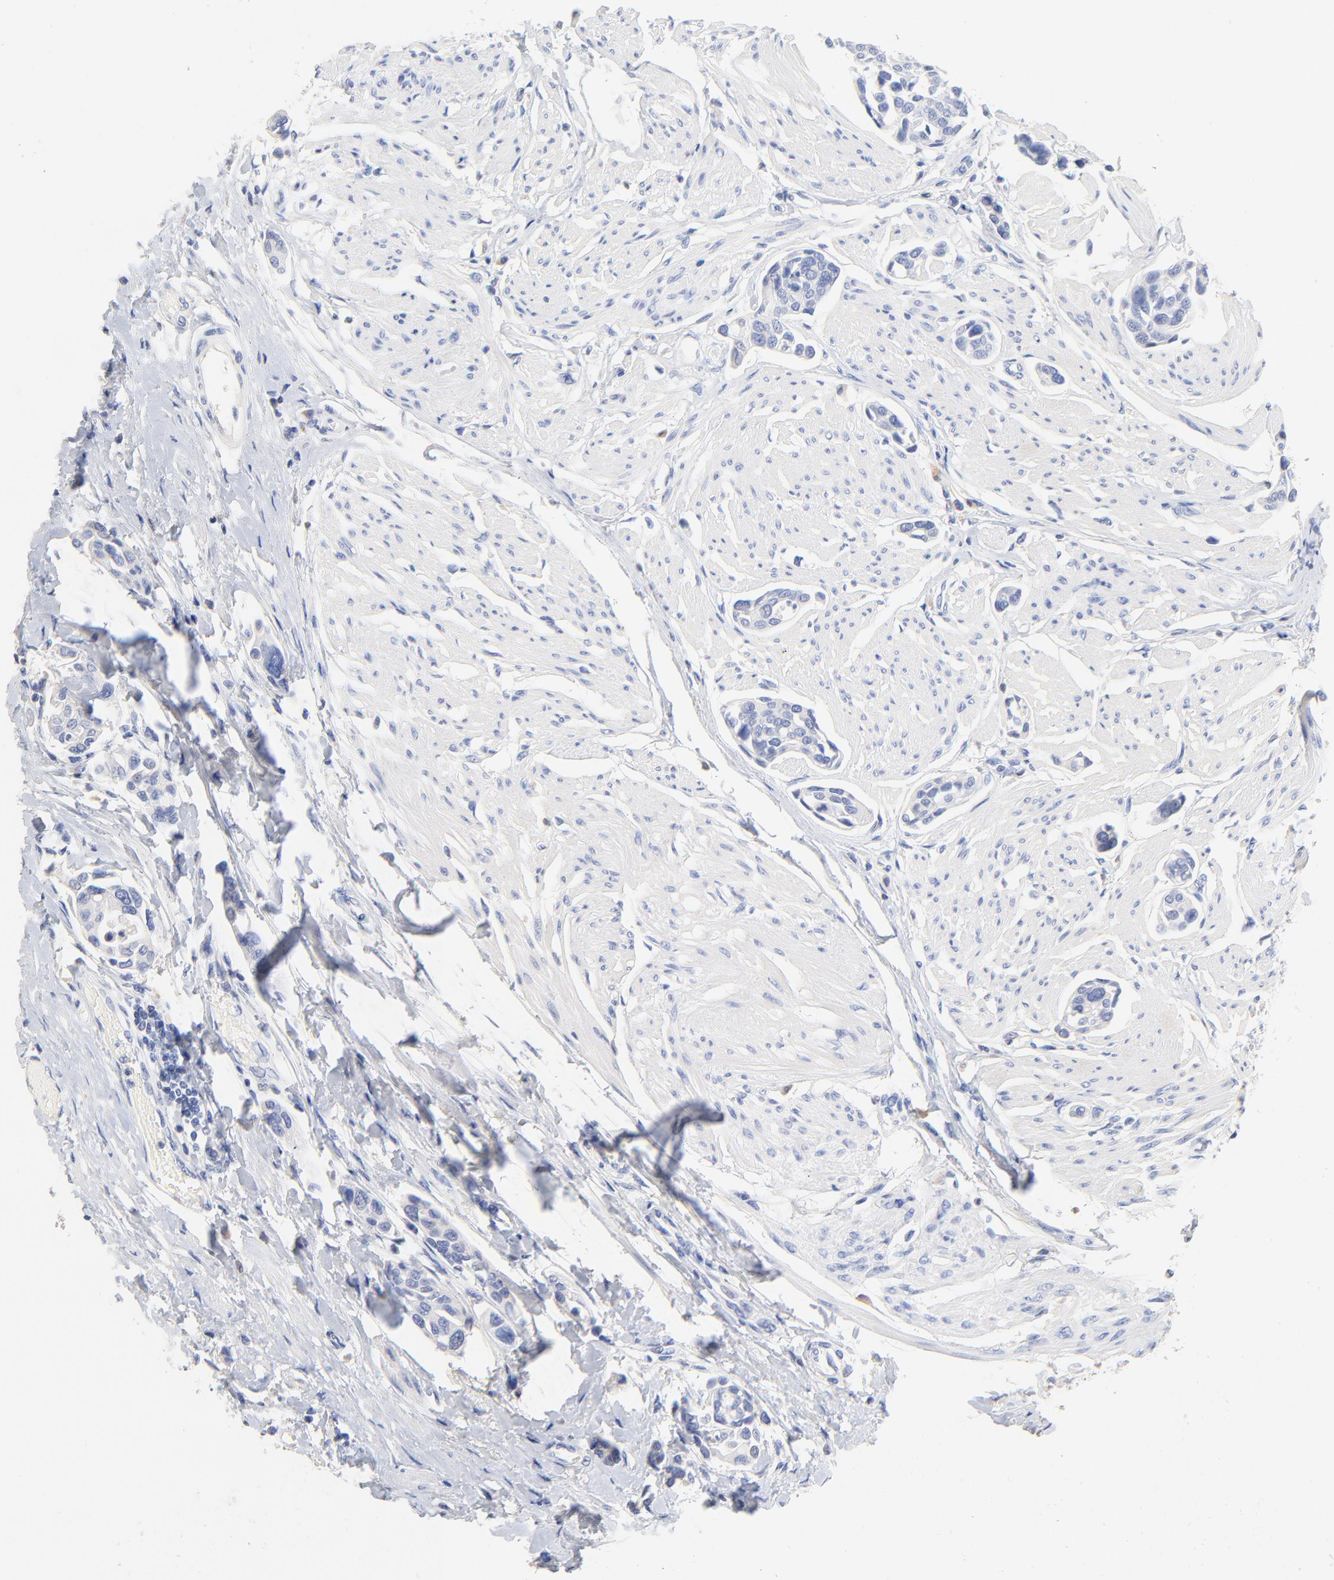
{"staining": {"intensity": "negative", "quantity": "none", "location": "none"}, "tissue": "urothelial cancer", "cell_type": "Tumor cells", "image_type": "cancer", "snomed": [{"axis": "morphology", "description": "Urothelial carcinoma, High grade"}, {"axis": "topography", "description": "Urinary bladder"}], "caption": "Photomicrograph shows no protein staining in tumor cells of urothelial cancer tissue.", "gene": "CPS1", "patient": {"sex": "male", "age": 78}}